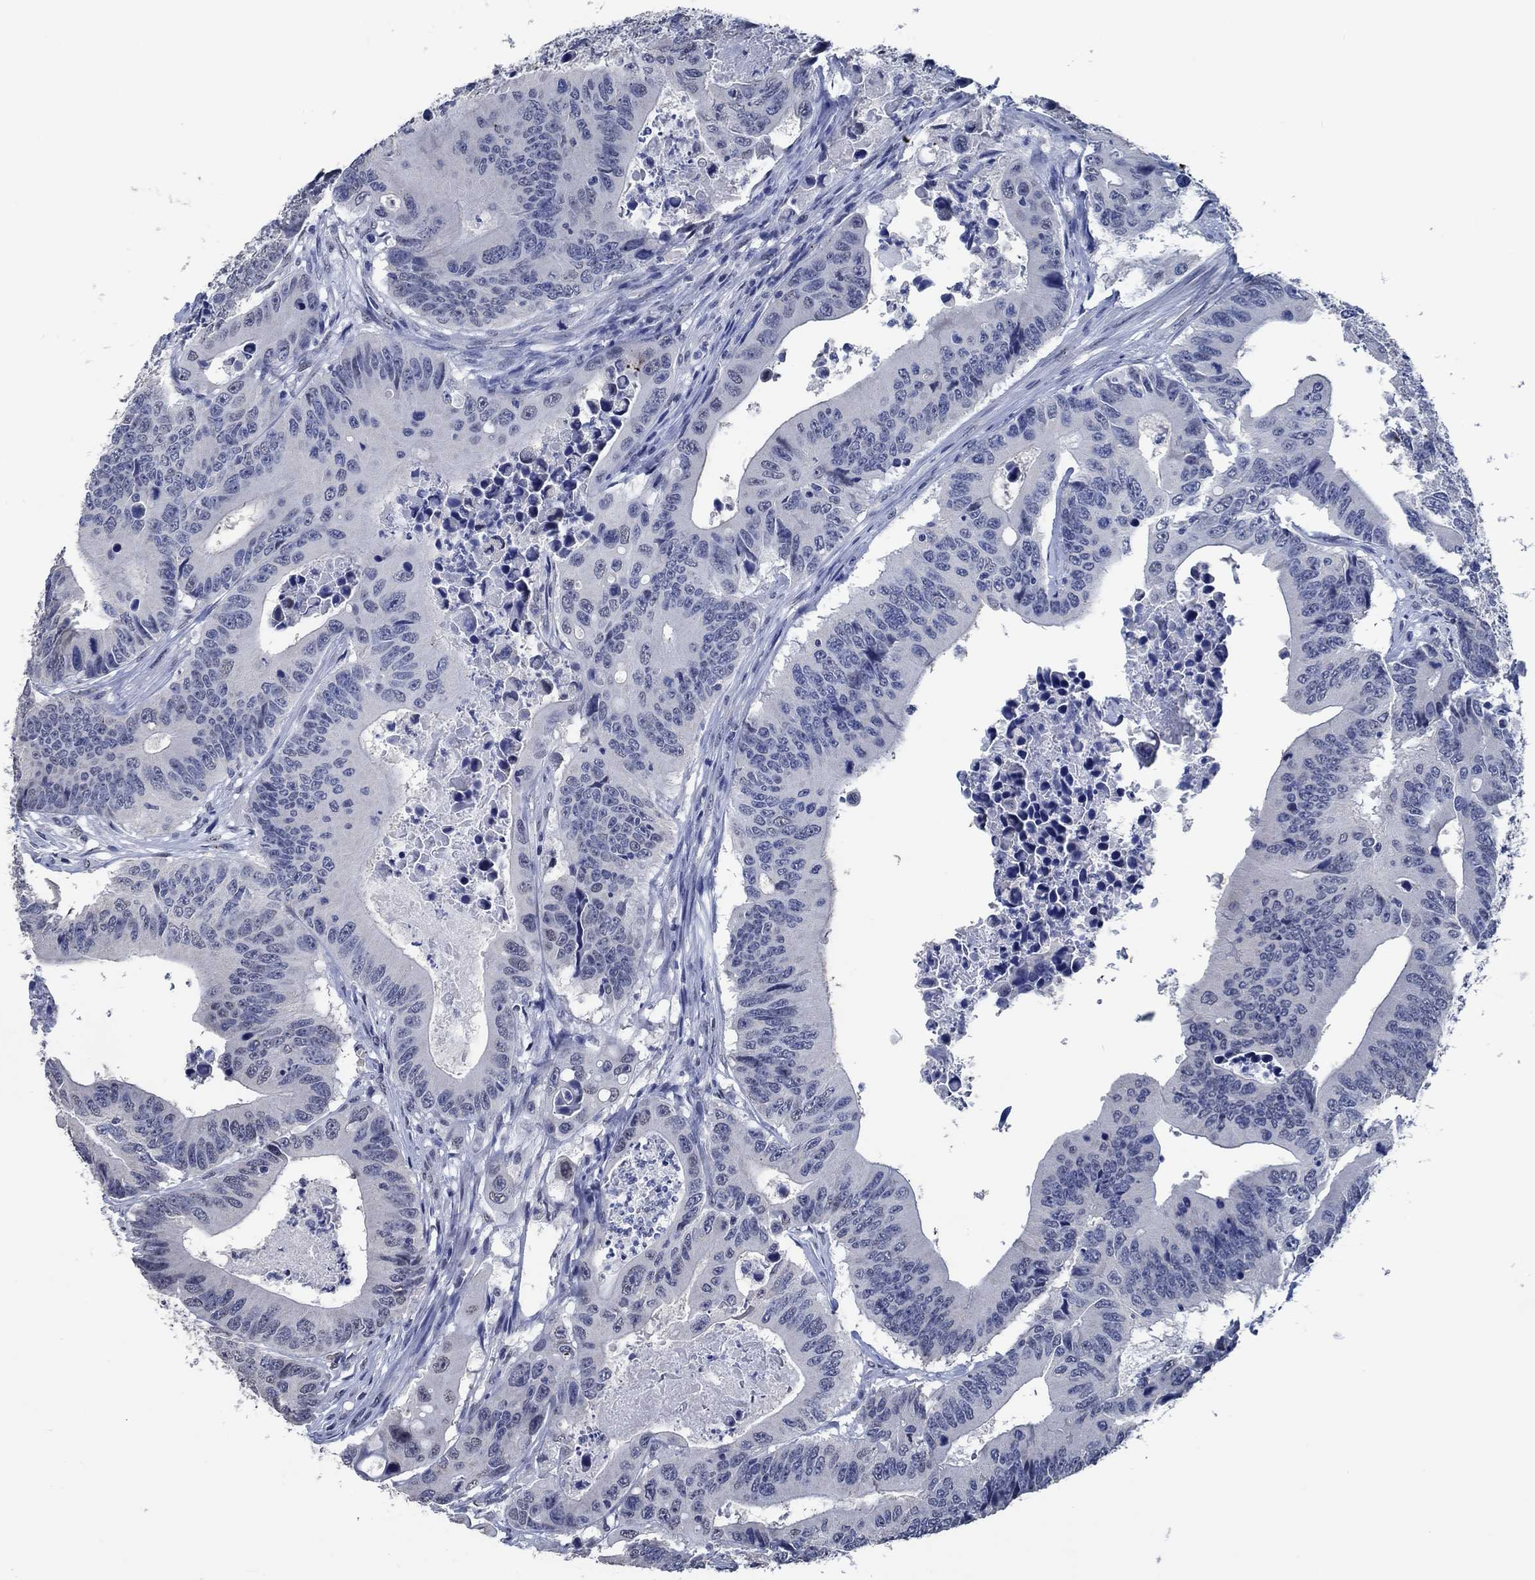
{"staining": {"intensity": "negative", "quantity": "none", "location": "none"}, "tissue": "colorectal cancer", "cell_type": "Tumor cells", "image_type": "cancer", "snomed": [{"axis": "morphology", "description": "Adenocarcinoma, NOS"}, {"axis": "topography", "description": "Colon"}], "caption": "This is a micrograph of immunohistochemistry staining of colorectal adenocarcinoma, which shows no staining in tumor cells.", "gene": "OBSCN", "patient": {"sex": "female", "age": 90}}